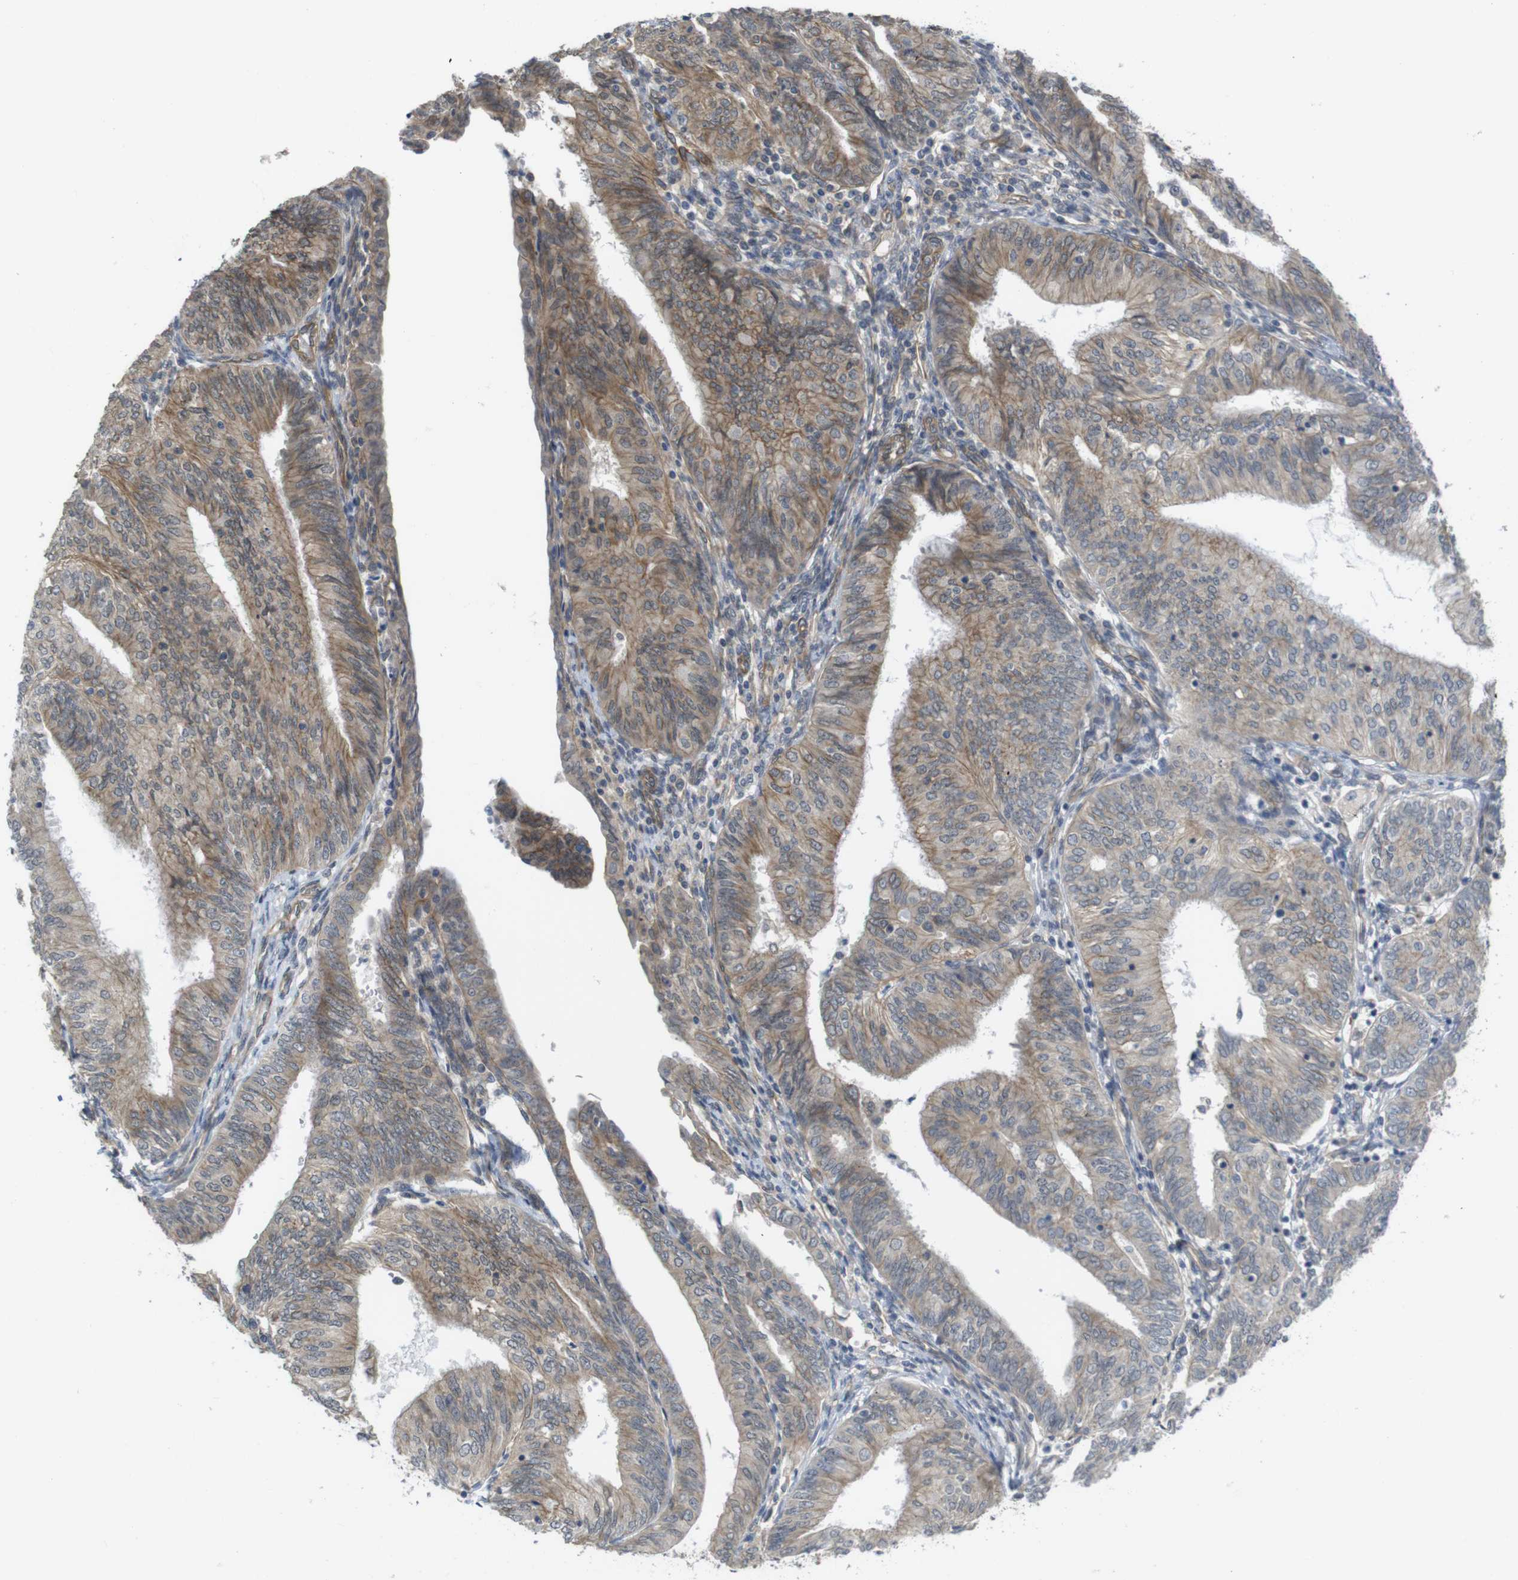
{"staining": {"intensity": "moderate", "quantity": "25%-75%", "location": "cytoplasmic/membranous"}, "tissue": "endometrial cancer", "cell_type": "Tumor cells", "image_type": "cancer", "snomed": [{"axis": "morphology", "description": "Adenocarcinoma, NOS"}, {"axis": "topography", "description": "Endometrium"}], "caption": "The micrograph exhibits a brown stain indicating the presence of a protein in the cytoplasmic/membranous of tumor cells in endometrial cancer (adenocarcinoma).", "gene": "ZDHHC5", "patient": {"sex": "female", "age": 58}}